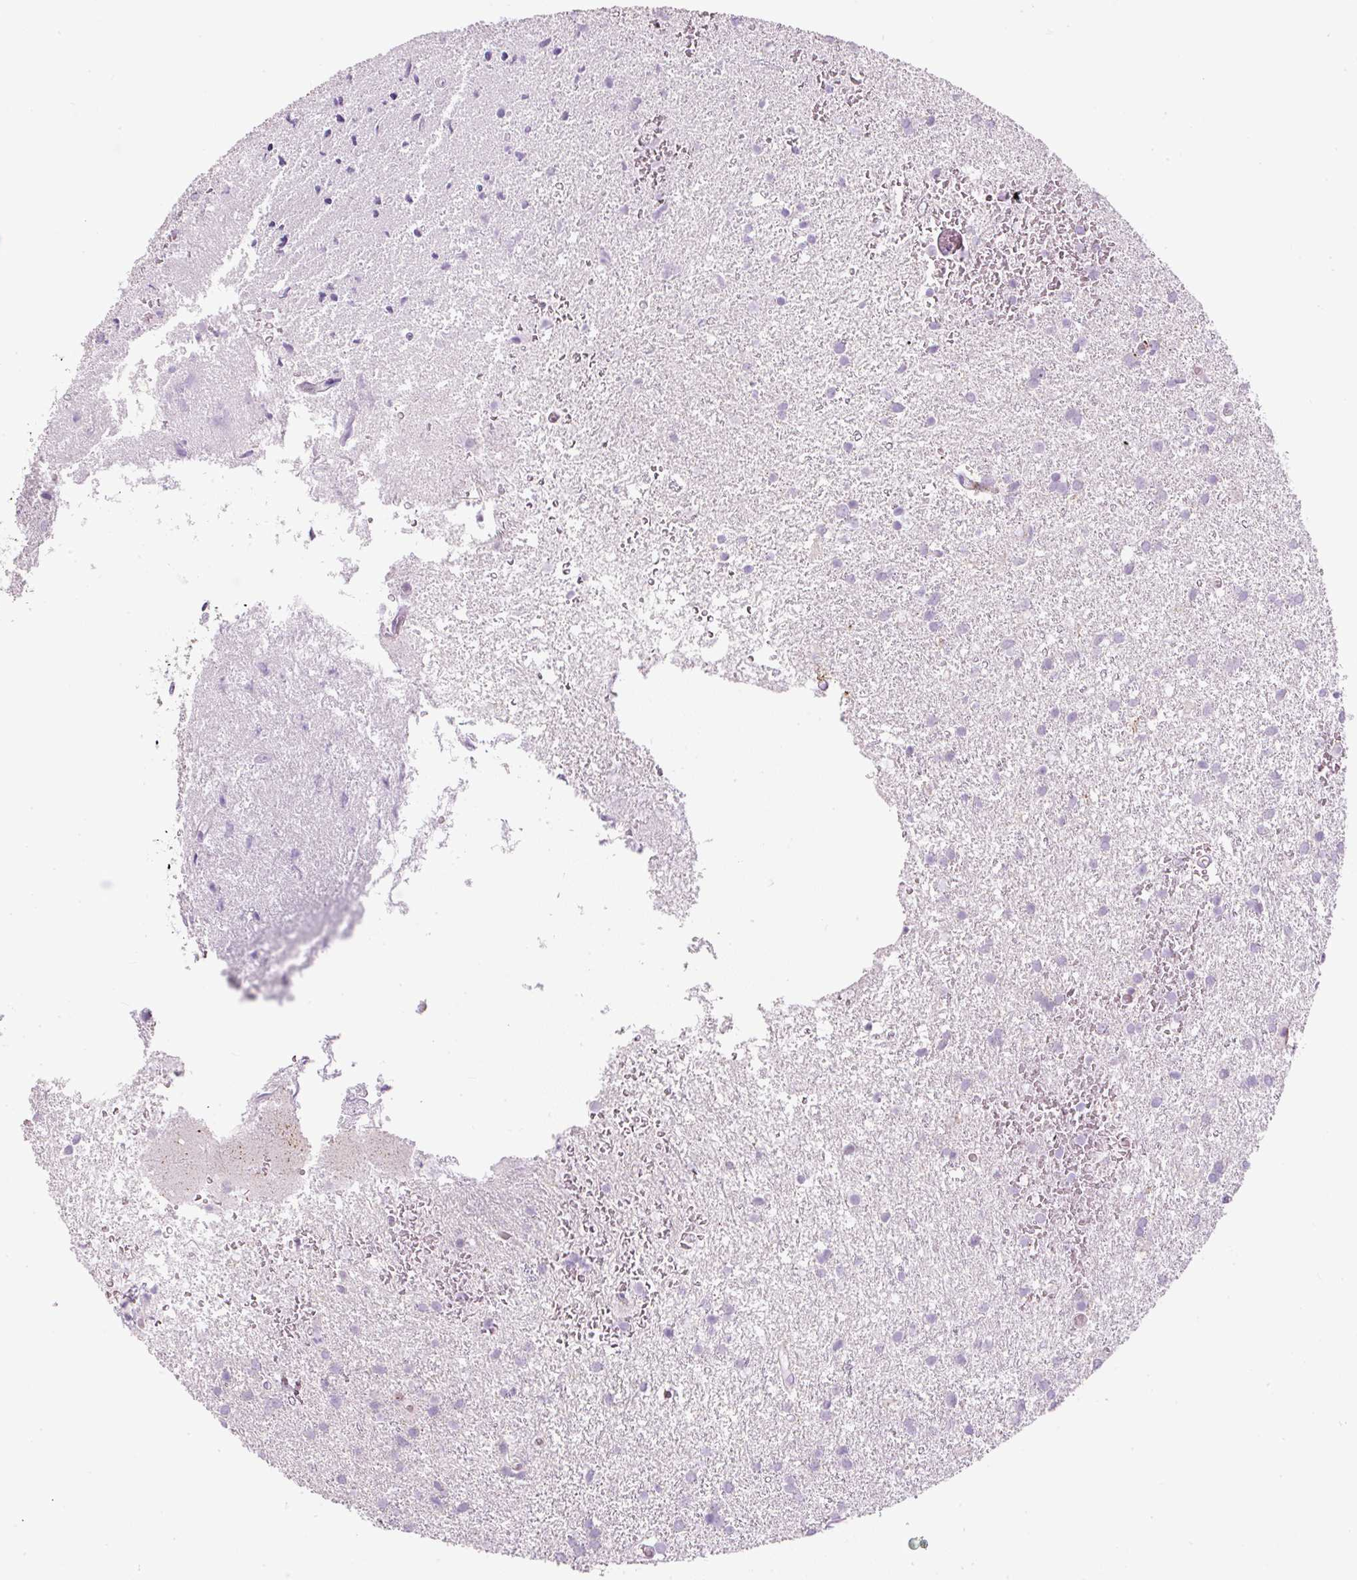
{"staining": {"intensity": "negative", "quantity": "none", "location": "none"}, "tissue": "glioma", "cell_type": "Tumor cells", "image_type": "cancer", "snomed": [{"axis": "morphology", "description": "Glioma, malignant, High grade"}, {"axis": "topography", "description": "Brain"}], "caption": "A histopathology image of glioma stained for a protein demonstrates no brown staining in tumor cells.", "gene": "FGFBP3", "patient": {"sex": "female", "age": 50}}